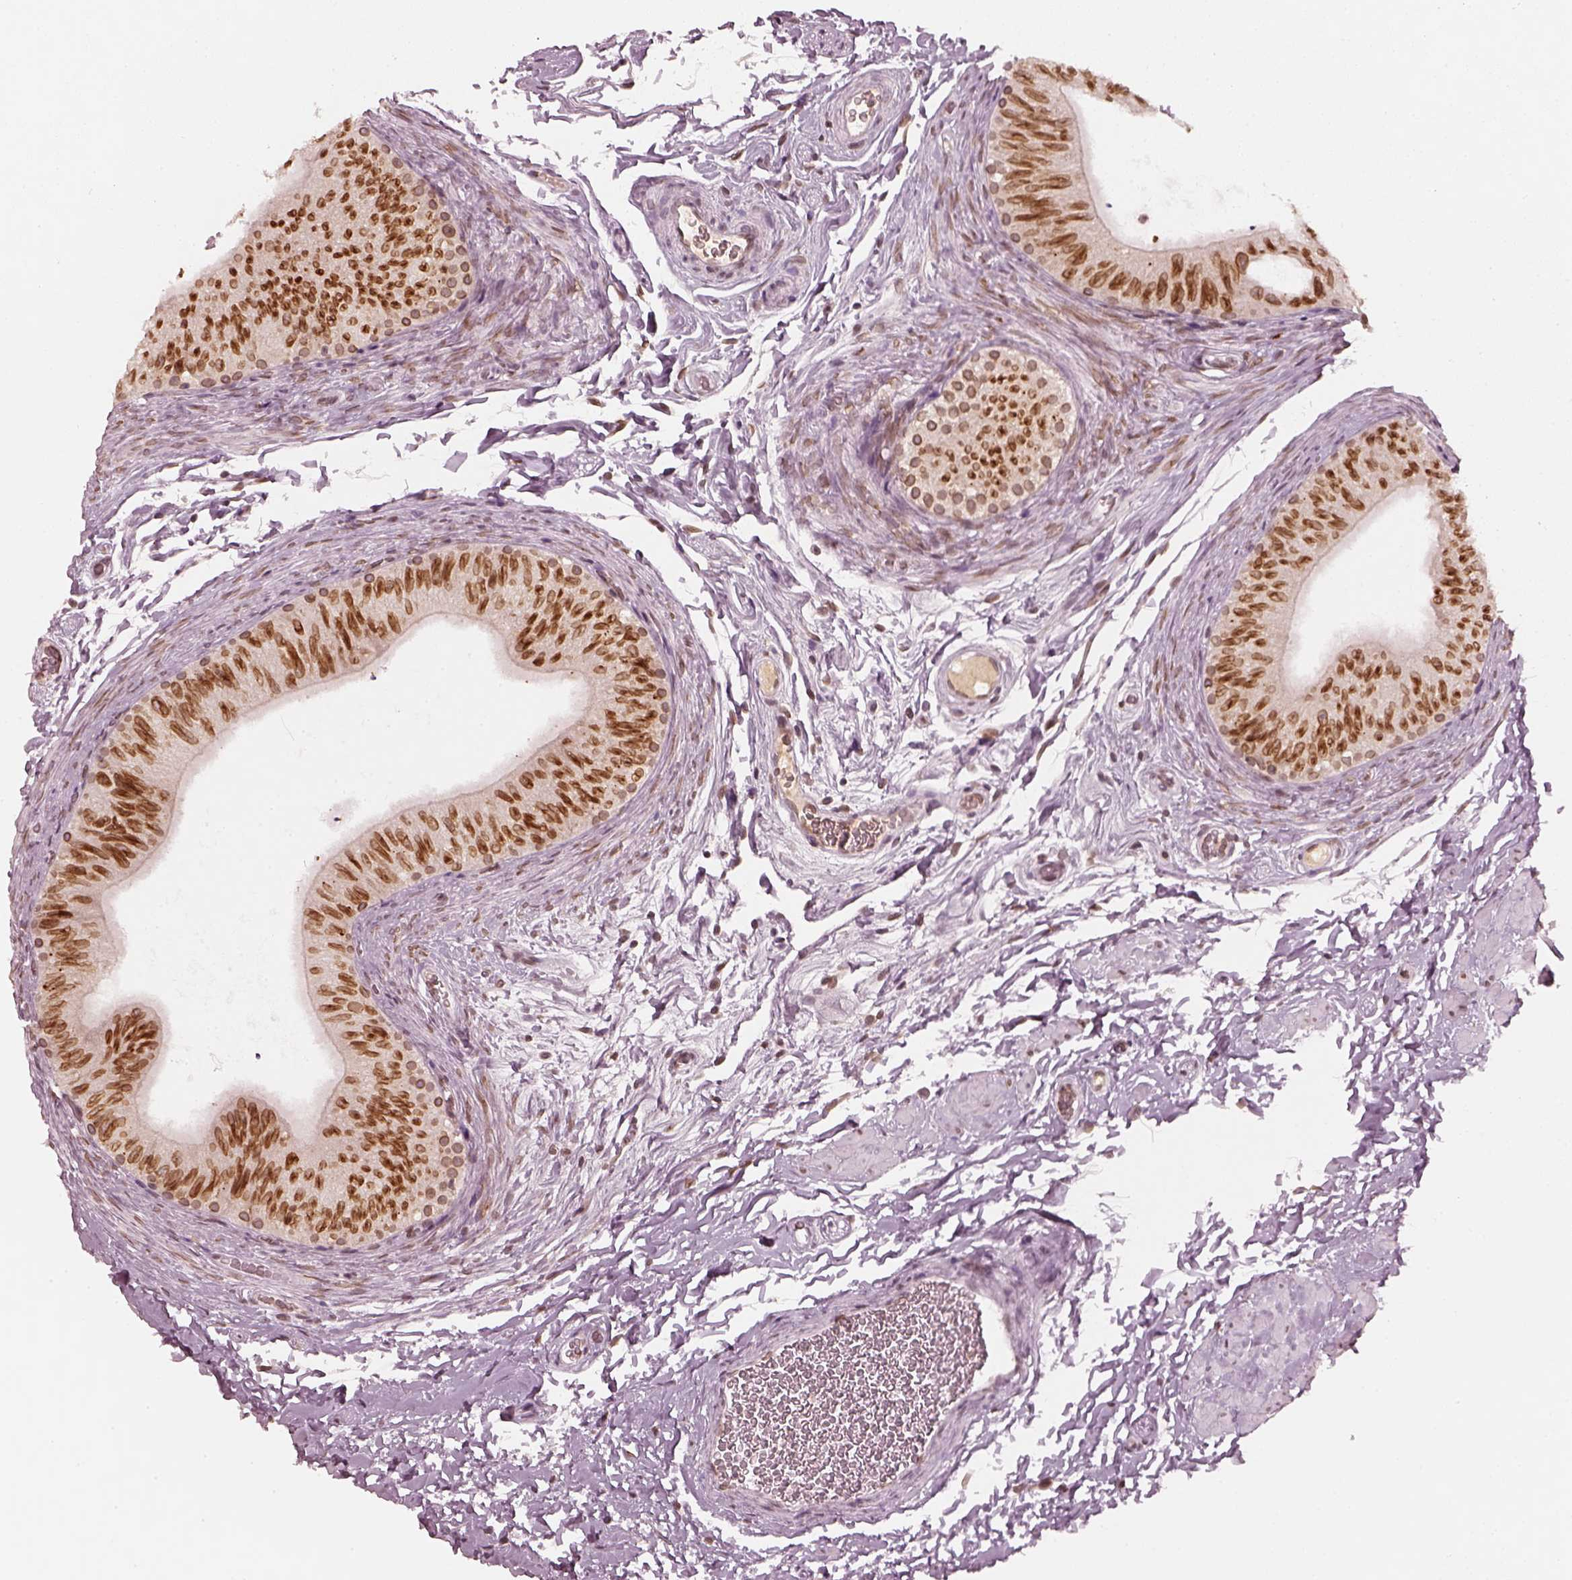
{"staining": {"intensity": "moderate", "quantity": ">75%", "location": "cytoplasmic/membranous,nuclear"}, "tissue": "epididymis", "cell_type": "Glandular cells", "image_type": "normal", "snomed": [{"axis": "morphology", "description": "Normal tissue, NOS"}, {"axis": "topography", "description": "Epididymis, spermatic cord, NOS"}, {"axis": "topography", "description": "Epididymis"}], "caption": "A brown stain shows moderate cytoplasmic/membranous,nuclear staining of a protein in glandular cells of normal epididymis.", "gene": "DCAF12", "patient": {"sex": "male", "age": 31}}